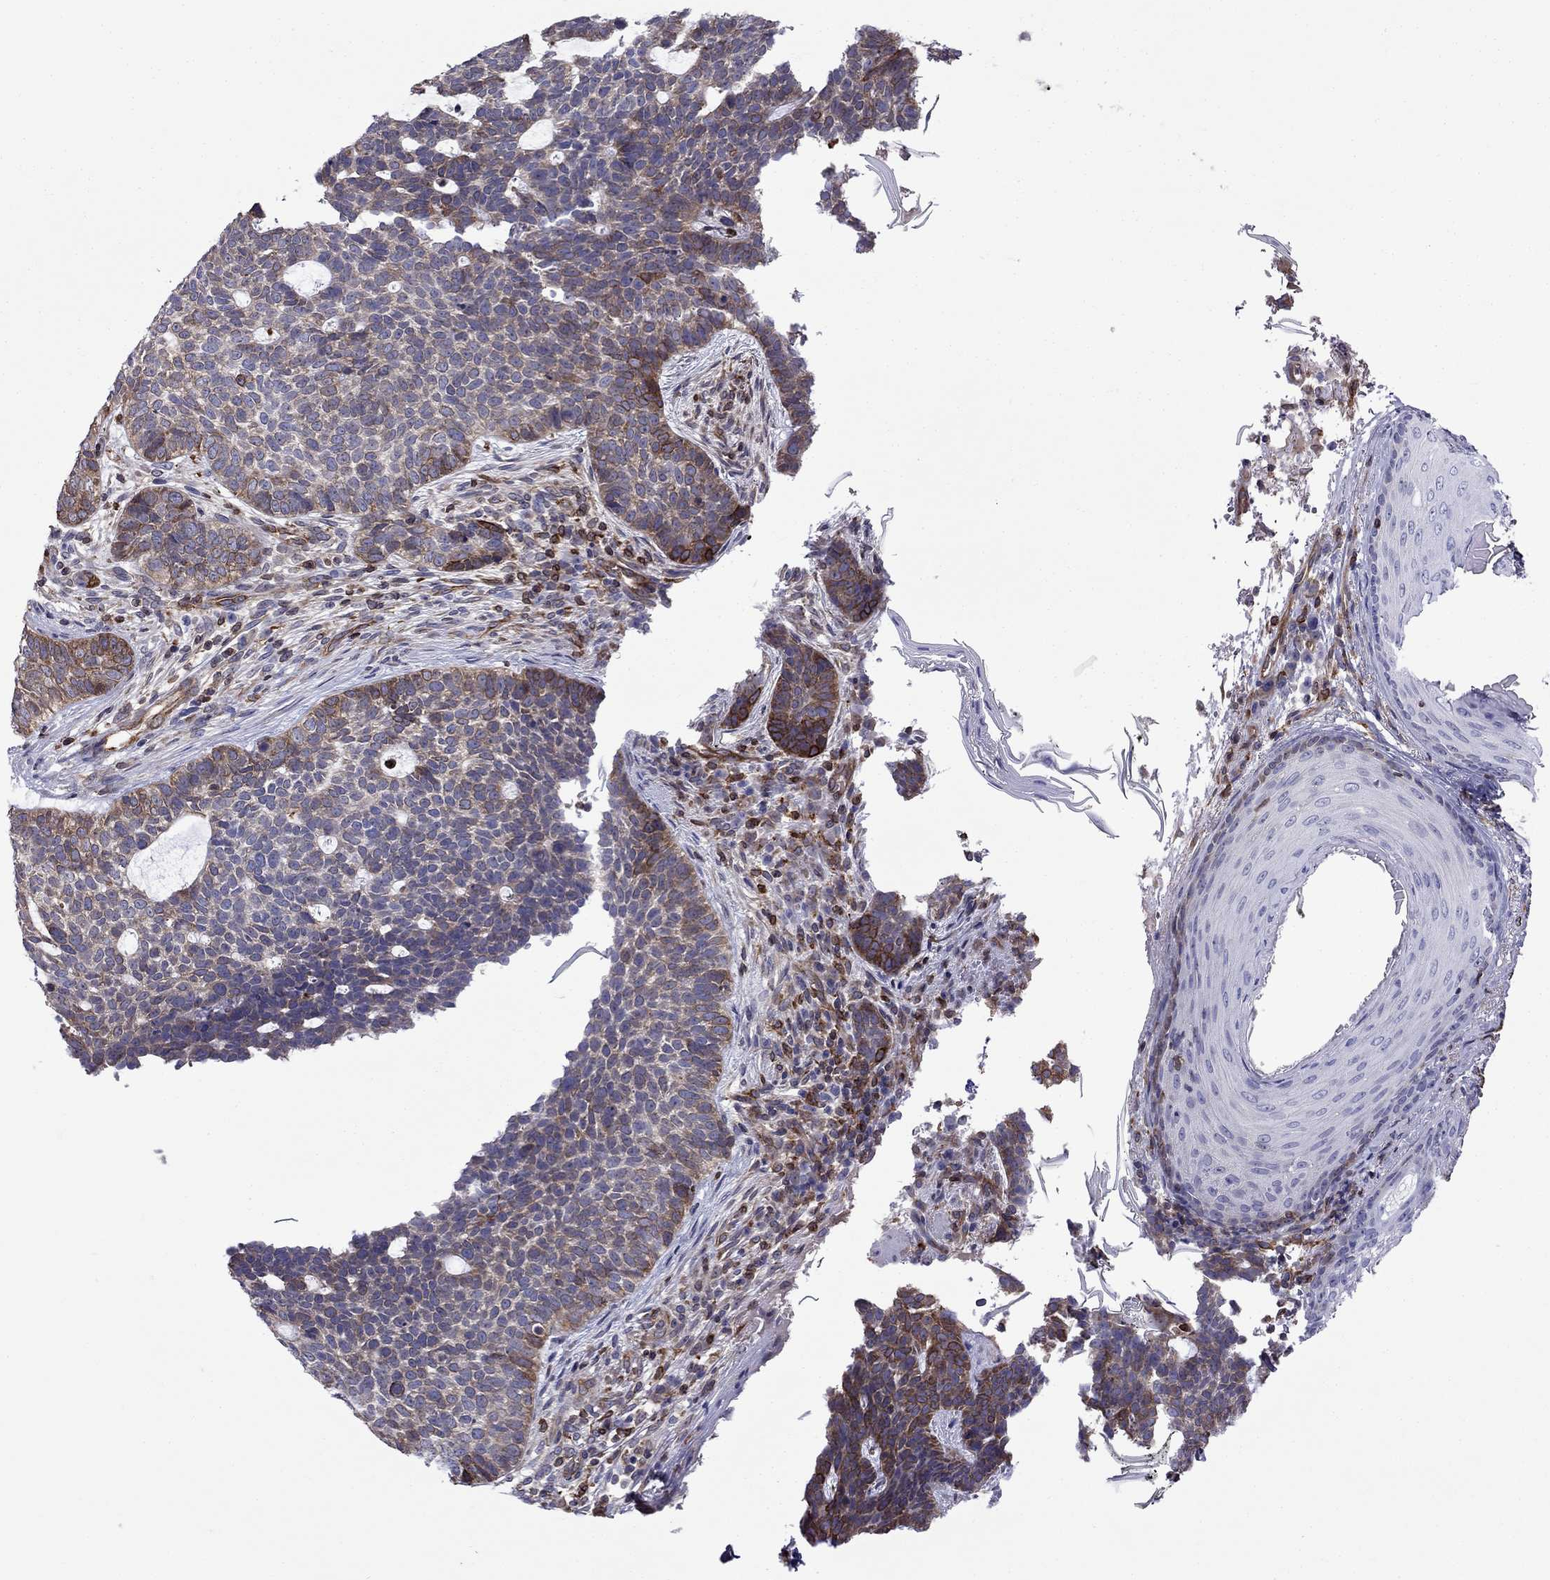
{"staining": {"intensity": "weak", "quantity": "<25%", "location": "cytoplasmic/membranous"}, "tissue": "skin cancer", "cell_type": "Tumor cells", "image_type": "cancer", "snomed": [{"axis": "morphology", "description": "Basal cell carcinoma"}, {"axis": "topography", "description": "Skin"}], "caption": "IHC histopathology image of human skin cancer (basal cell carcinoma) stained for a protein (brown), which reveals no positivity in tumor cells.", "gene": "GNAL", "patient": {"sex": "female", "age": 69}}